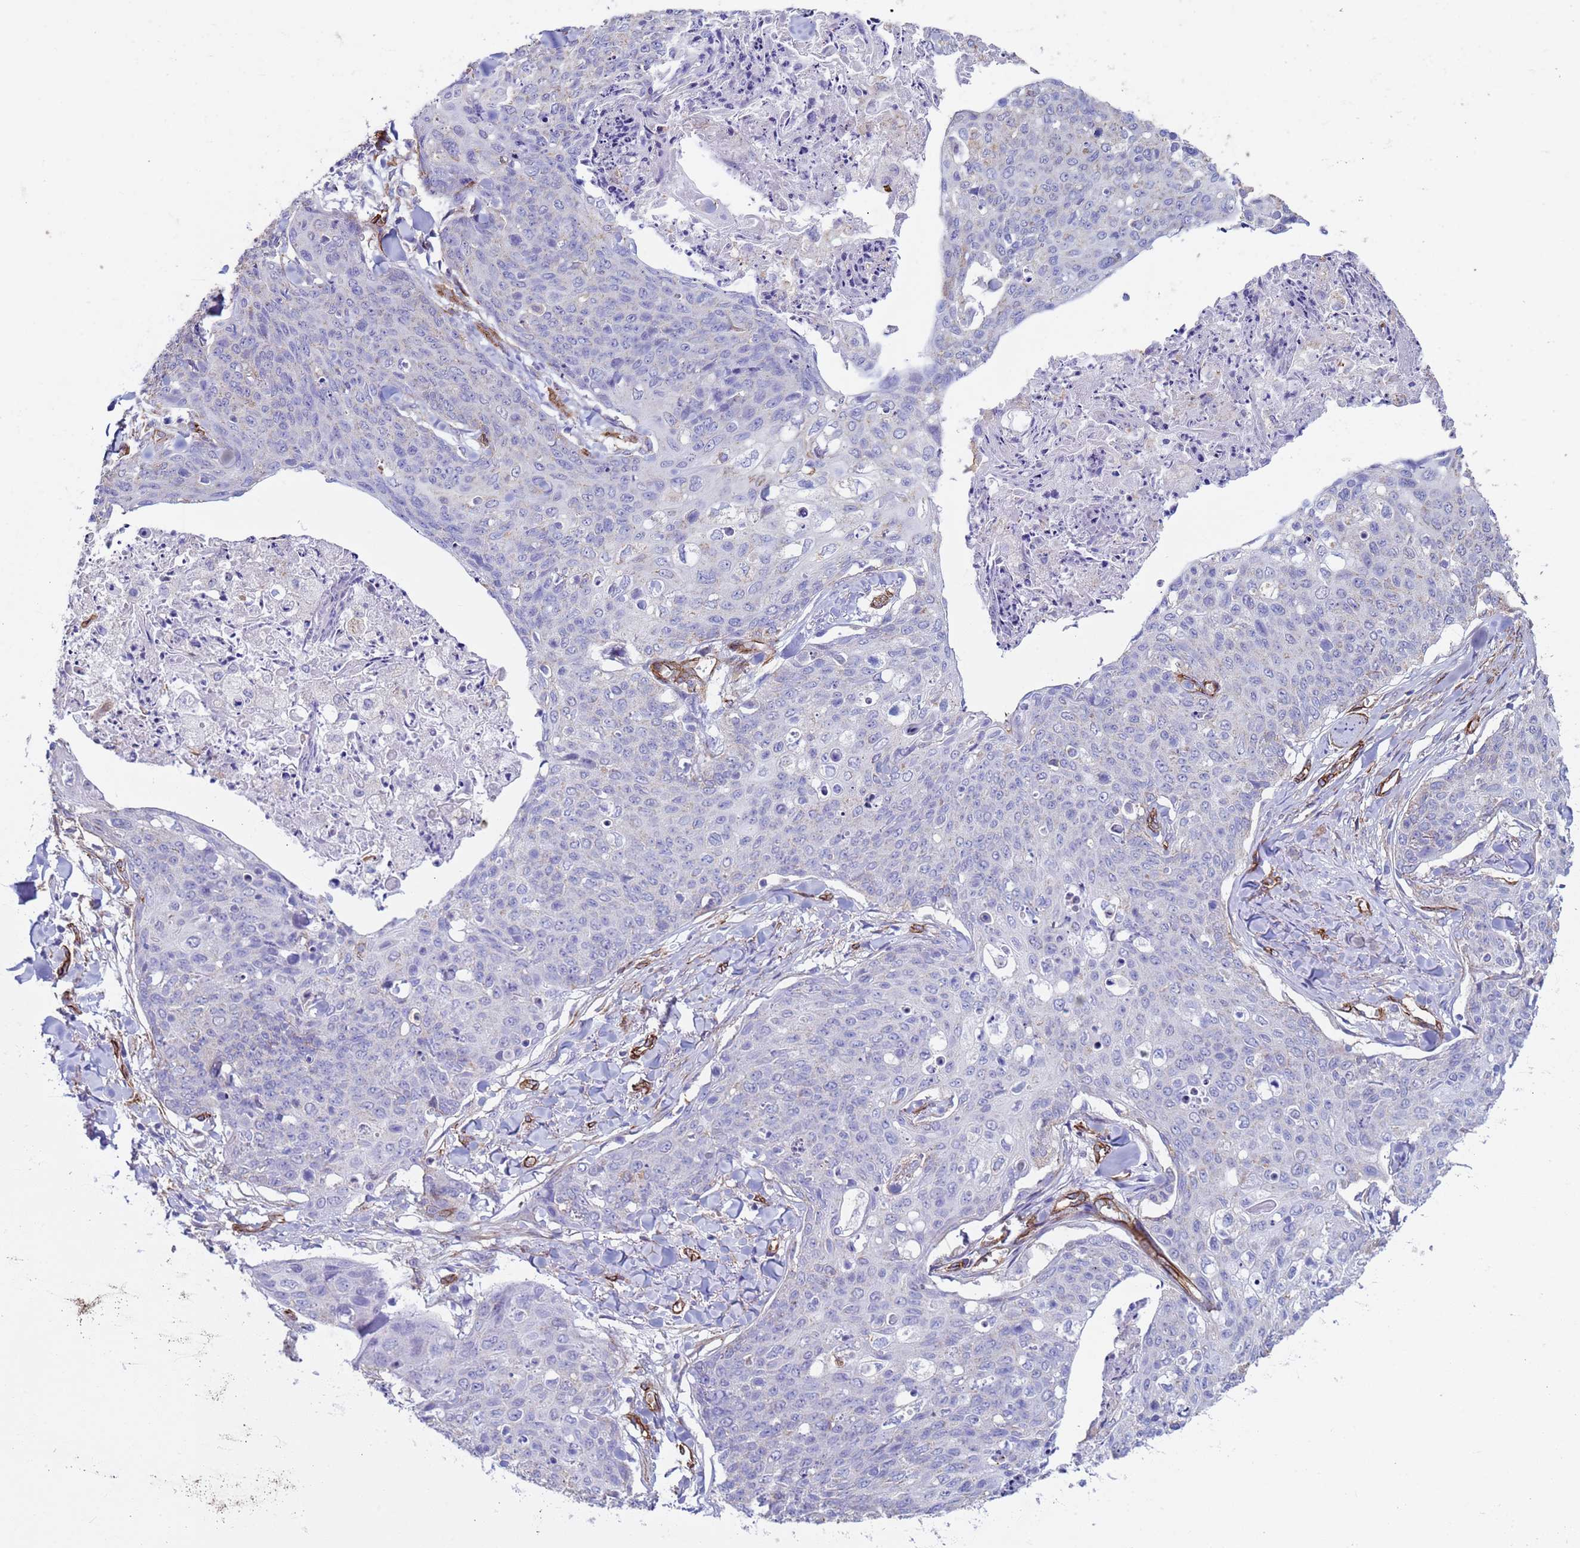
{"staining": {"intensity": "negative", "quantity": "none", "location": "none"}, "tissue": "skin cancer", "cell_type": "Tumor cells", "image_type": "cancer", "snomed": [{"axis": "morphology", "description": "Squamous cell carcinoma, NOS"}, {"axis": "topography", "description": "Skin"}, {"axis": "topography", "description": "Vulva"}], "caption": "Tumor cells show no significant positivity in skin cancer (squamous cell carcinoma).", "gene": "GASK1A", "patient": {"sex": "female", "age": 85}}